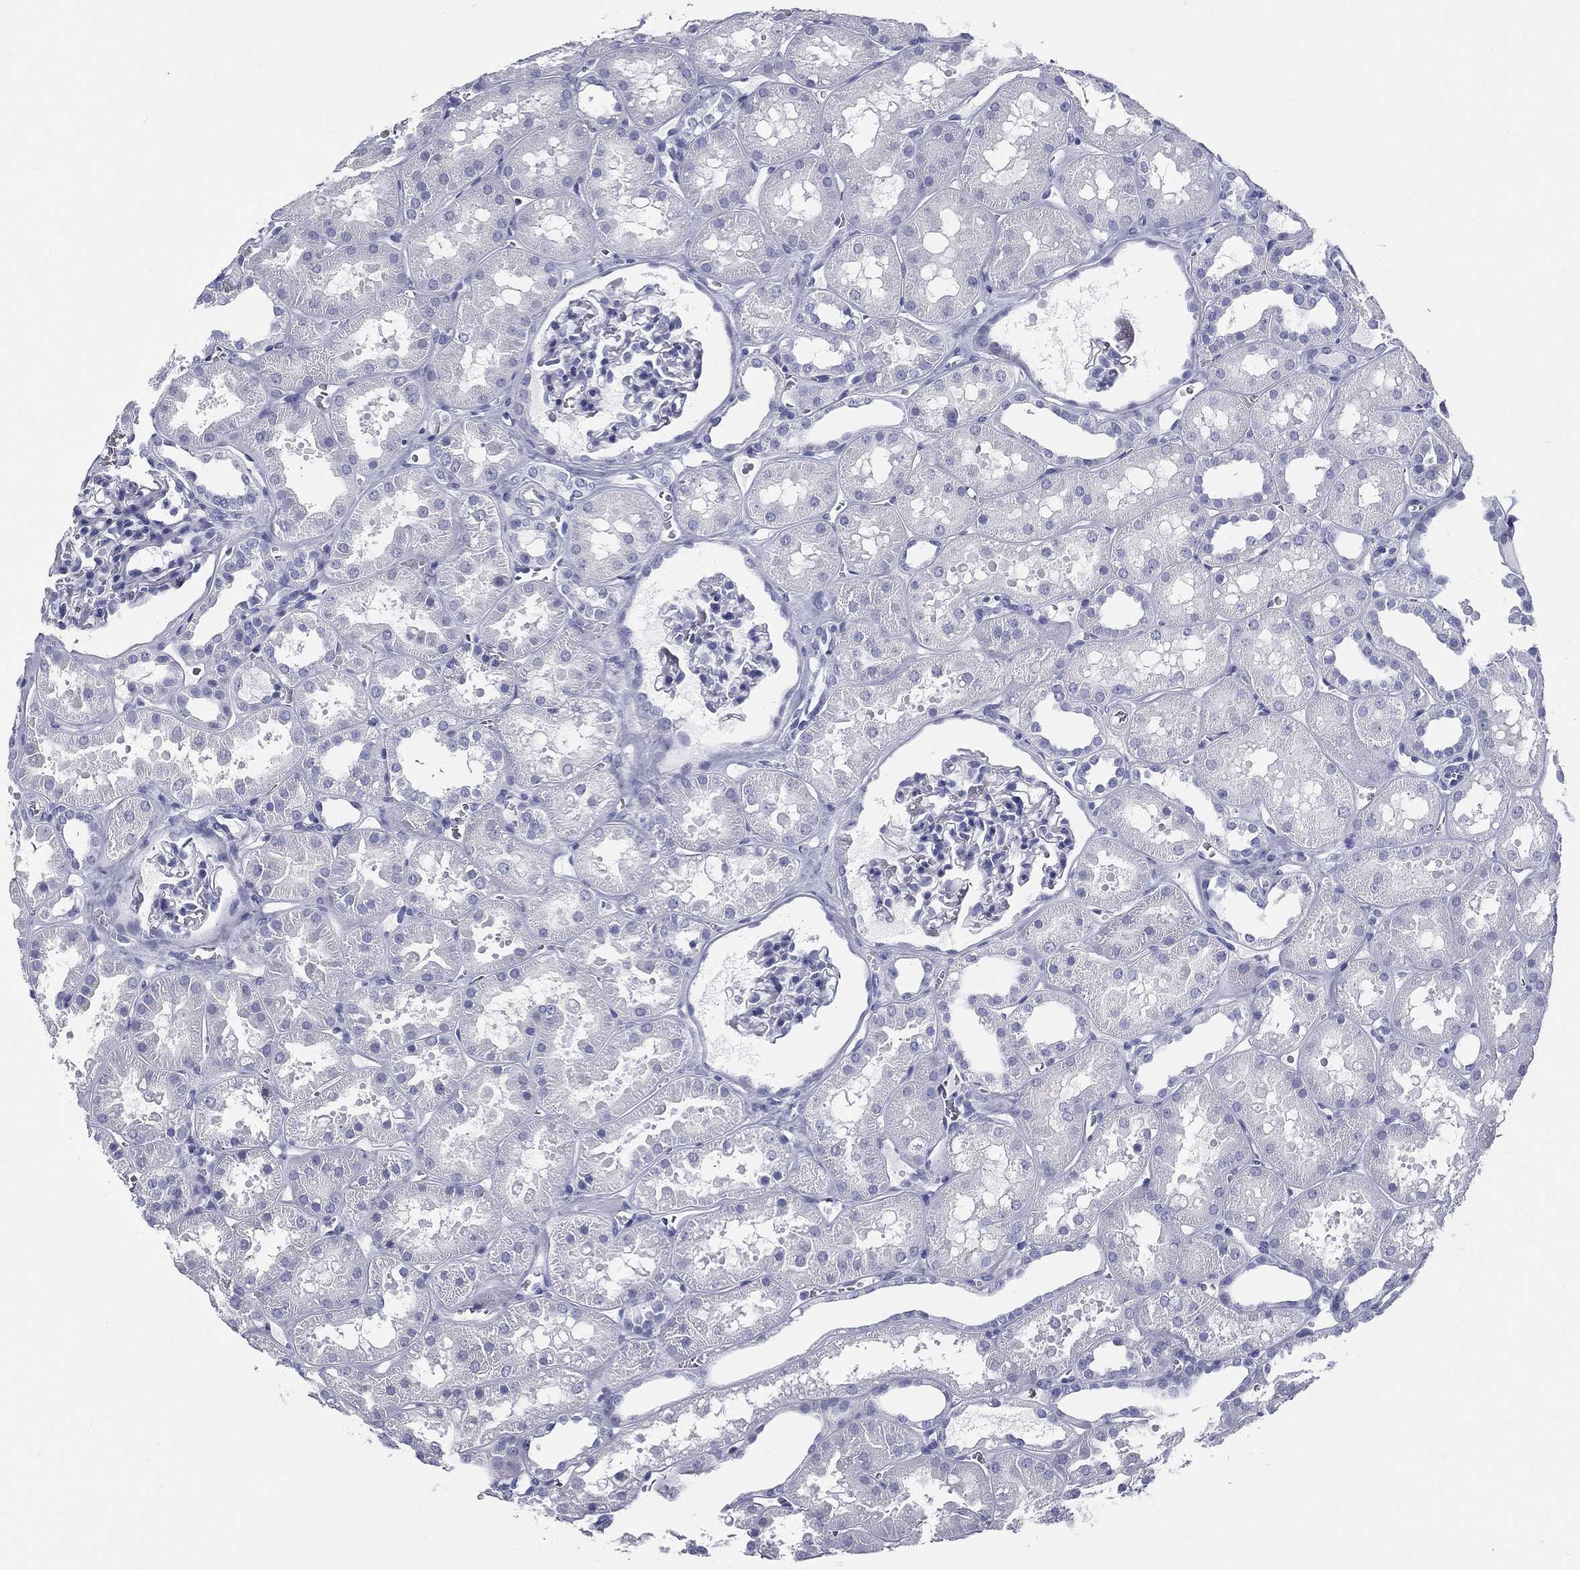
{"staining": {"intensity": "negative", "quantity": "none", "location": "none"}, "tissue": "kidney", "cell_type": "Cells in glomeruli", "image_type": "normal", "snomed": [{"axis": "morphology", "description": "Normal tissue, NOS"}, {"axis": "topography", "description": "Kidney"}], "caption": "The photomicrograph reveals no significant positivity in cells in glomeruli of kidney. Nuclei are stained in blue.", "gene": "RSPH4A", "patient": {"sex": "female", "age": 41}}